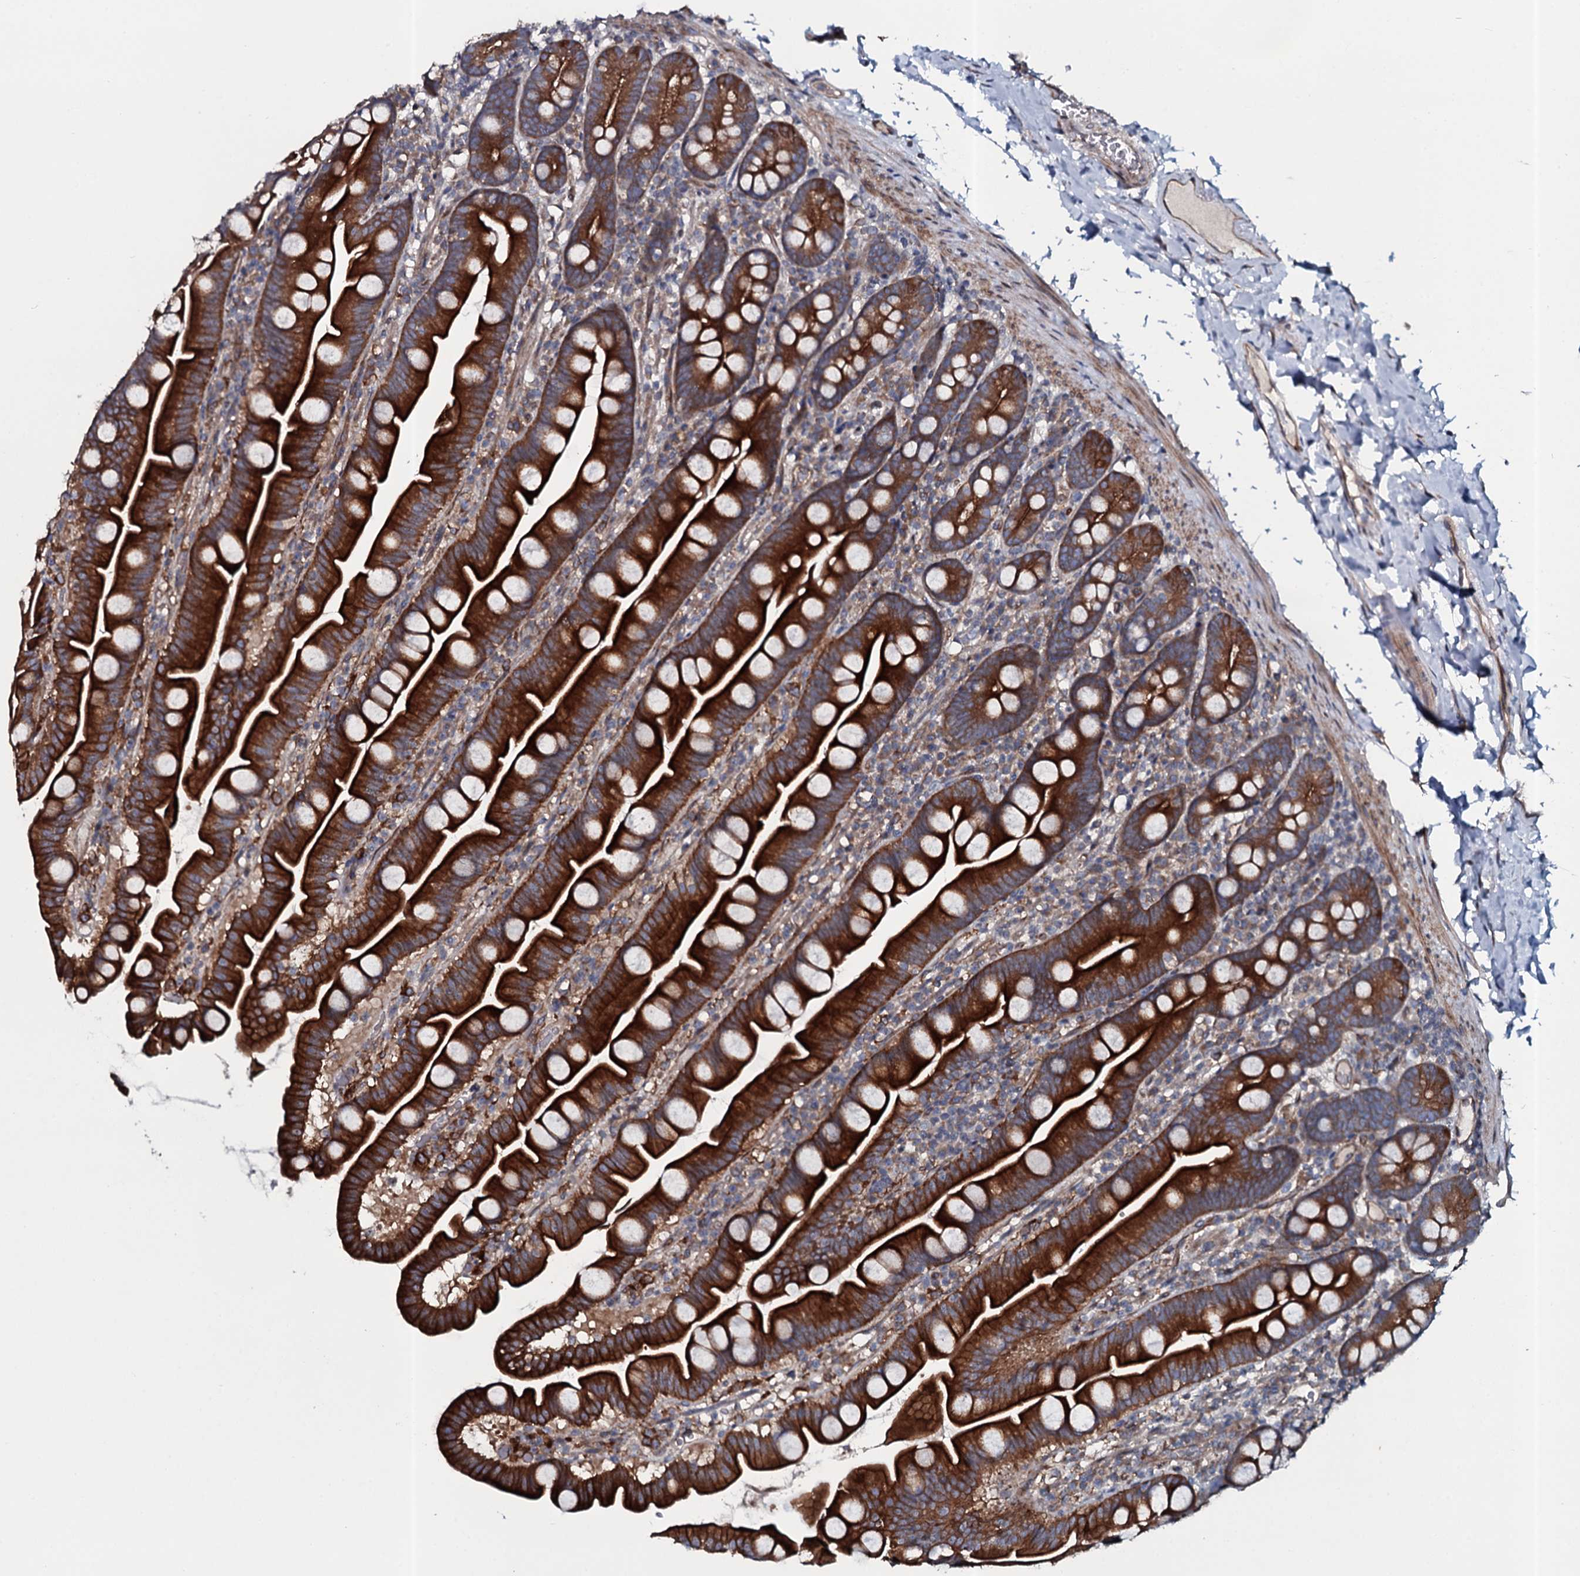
{"staining": {"intensity": "strong", "quantity": ">75%", "location": "cytoplasmic/membranous"}, "tissue": "small intestine", "cell_type": "Glandular cells", "image_type": "normal", "snomed": [{"axis": "morphology", "description": "Normal tissue, NOS"}, {"axis": "topography", "description": "Small intestine"}], "caption": "A brown stain highlights strong cytoplasmic/membranous expression of a protein in glandular cells of benign small intestine. (Stains: DAB (3,3'-diaminobenzidine) in brown, nuclei in blue, Microscopy: brightfield microscopy at high magnification).", "gene": "TMEM151A", "patient": {"sex": "female", "age": 68}}